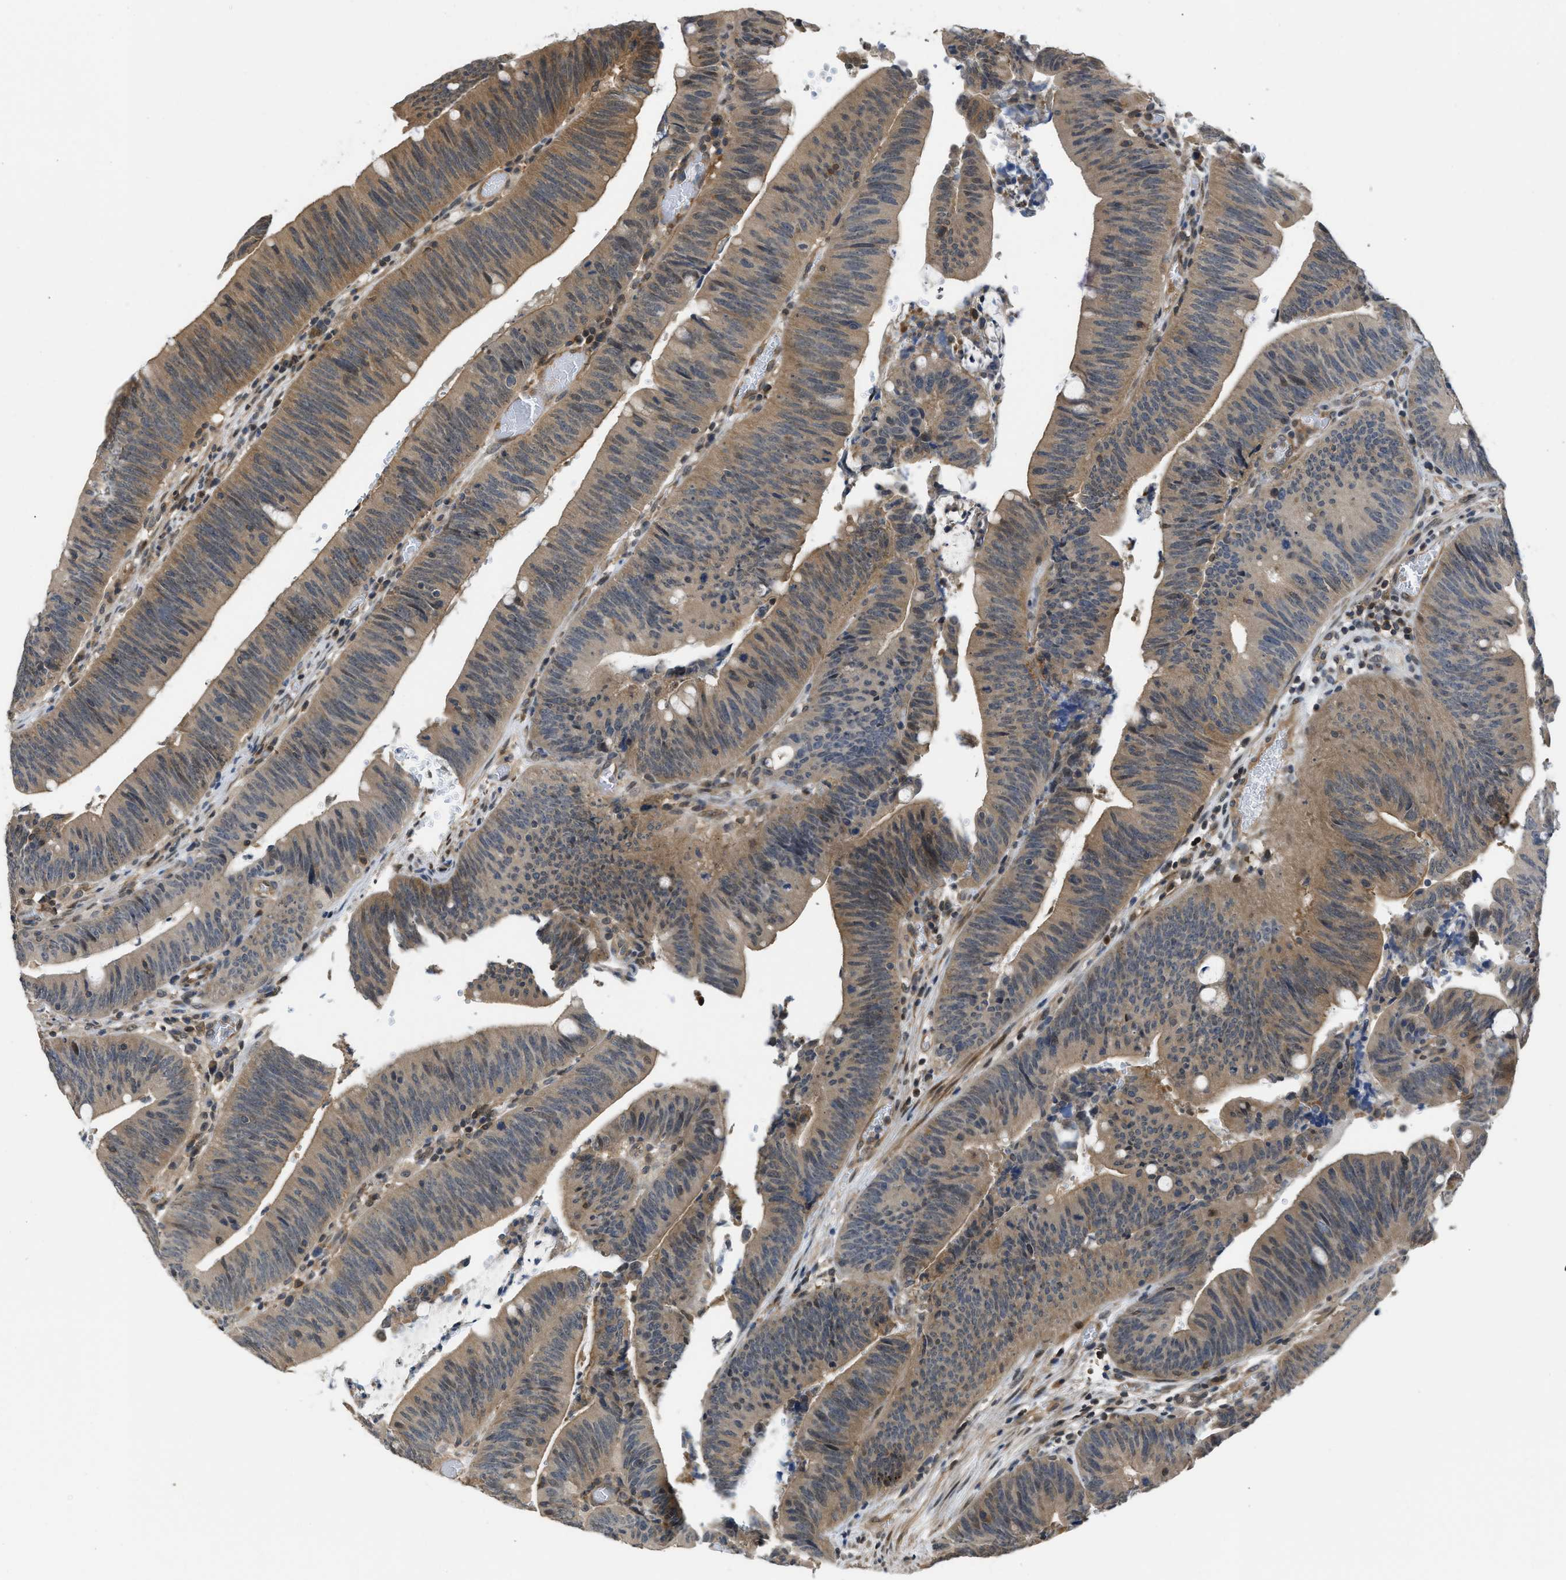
{"staining": {"intensity": "moderate", "quantity": "25%-75%", "location": "cytoplasmic/membranous"}, "tissue": "colorectal cancer", "cell_type": "Tumor cells", "image_type": "cancer", "snomed": [{"axis": "morphology", "description": "Normal tissue, NOS"}, {"axis": "morphology", "description": "Adenocarcinoma, NOS"}, {"axis": "topography", "description": "Rectum"}], "caption": "Colorectal cancer stained with a protein marker shows moderate staining in tumor cells.", "gene": "TES", "patient": {"sex": "female", "age": 66}}